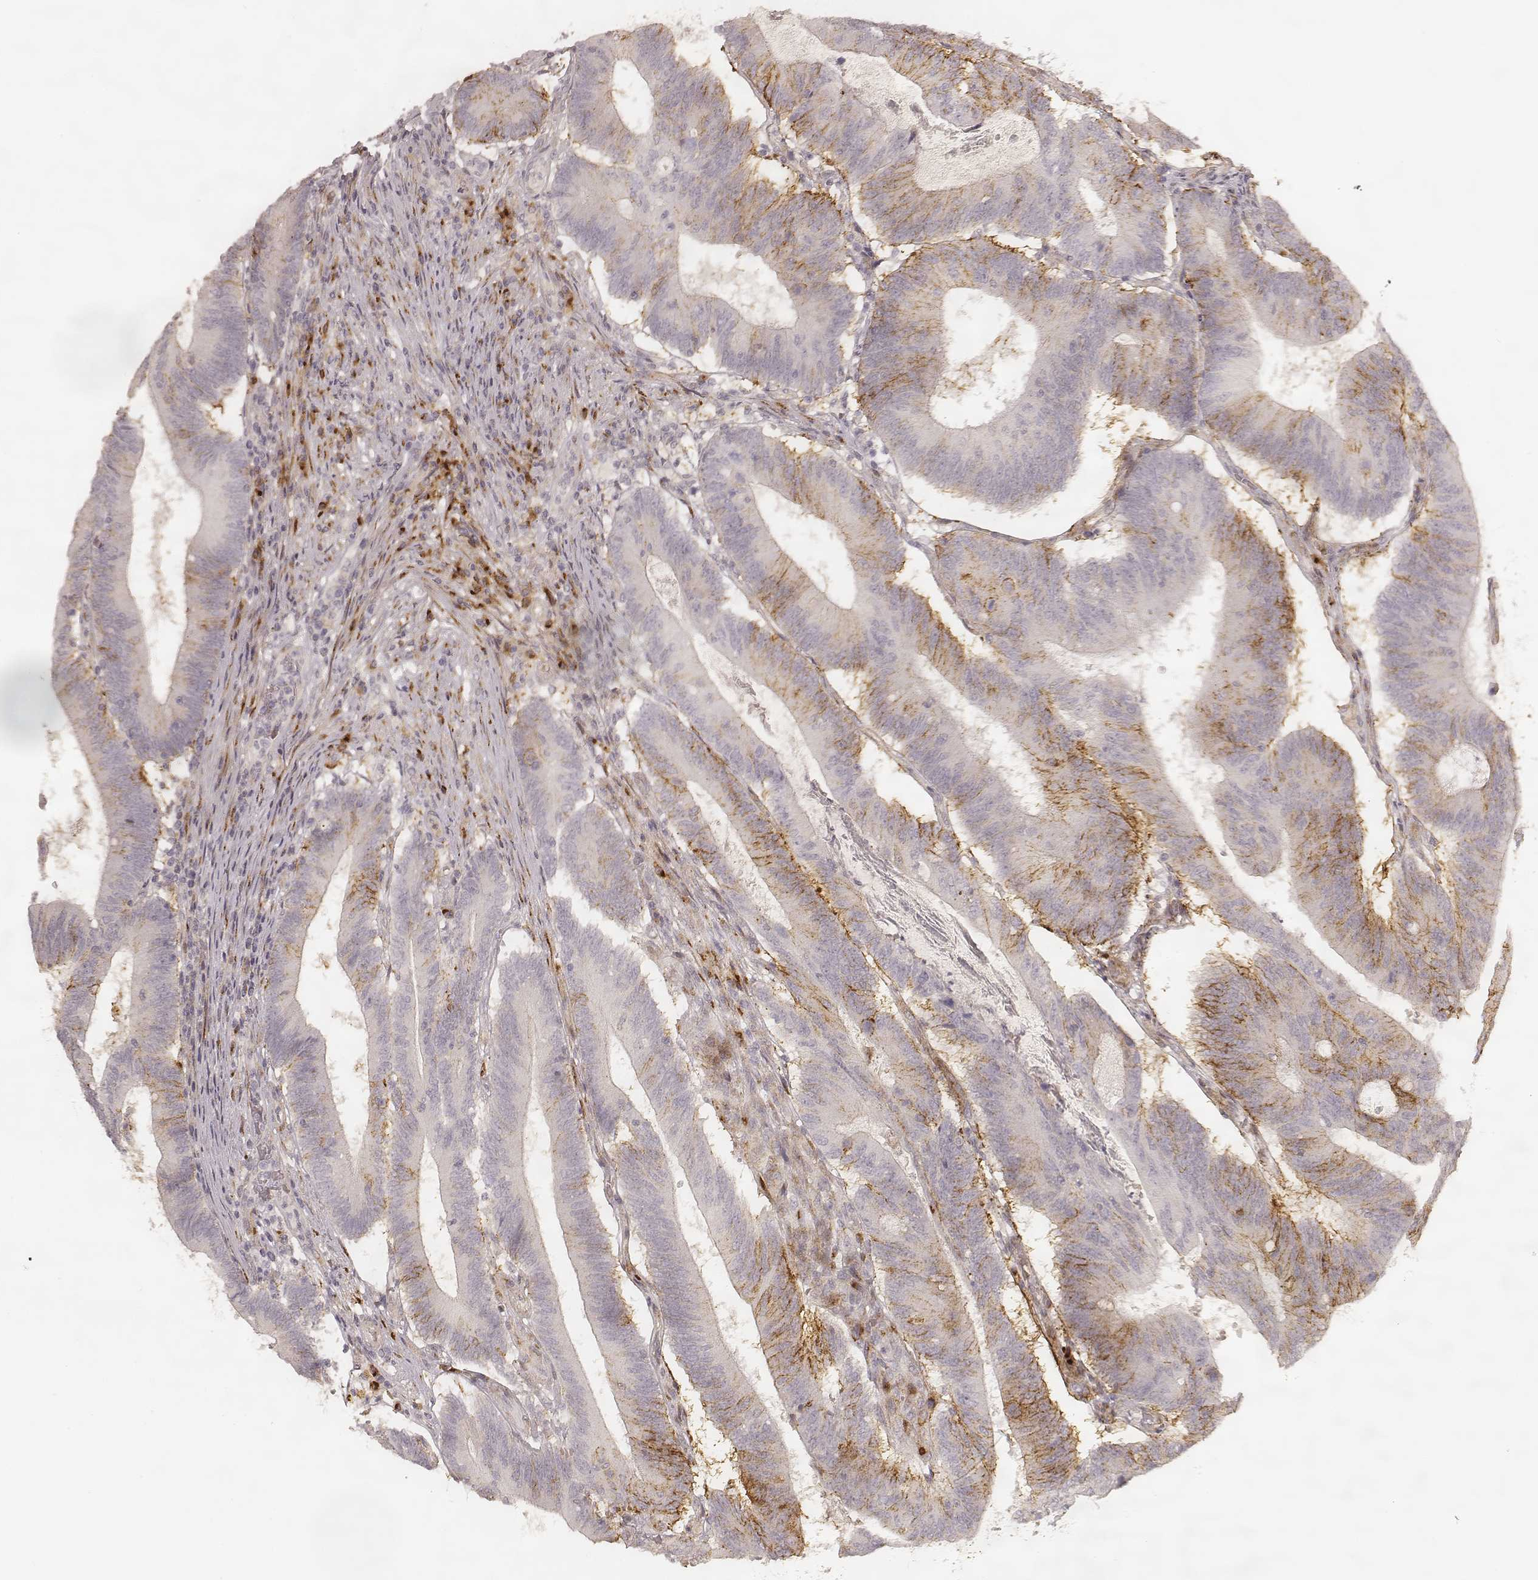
{"staining": {"intensity": "moderate", "quantity": "<25%", "location": "cytoplasmic/membranous"}, "tissue": "colorectal cancer", "cell_type": "Tumor cells", "image_type": "cancer", "snomed": [{"axis": "morphology", "description": "Adenocarcinoma, NOS"}, {"axis": "topography", "description": "Colon"}], "caption": "DAB immunohistochemical staining of colorectal cancer shows moderate cytoplasmic/membranous protein positivity in about <25% of tumor cells.", "gene": "GORASP2", "patient": {"sex": "female", "age": 70}}